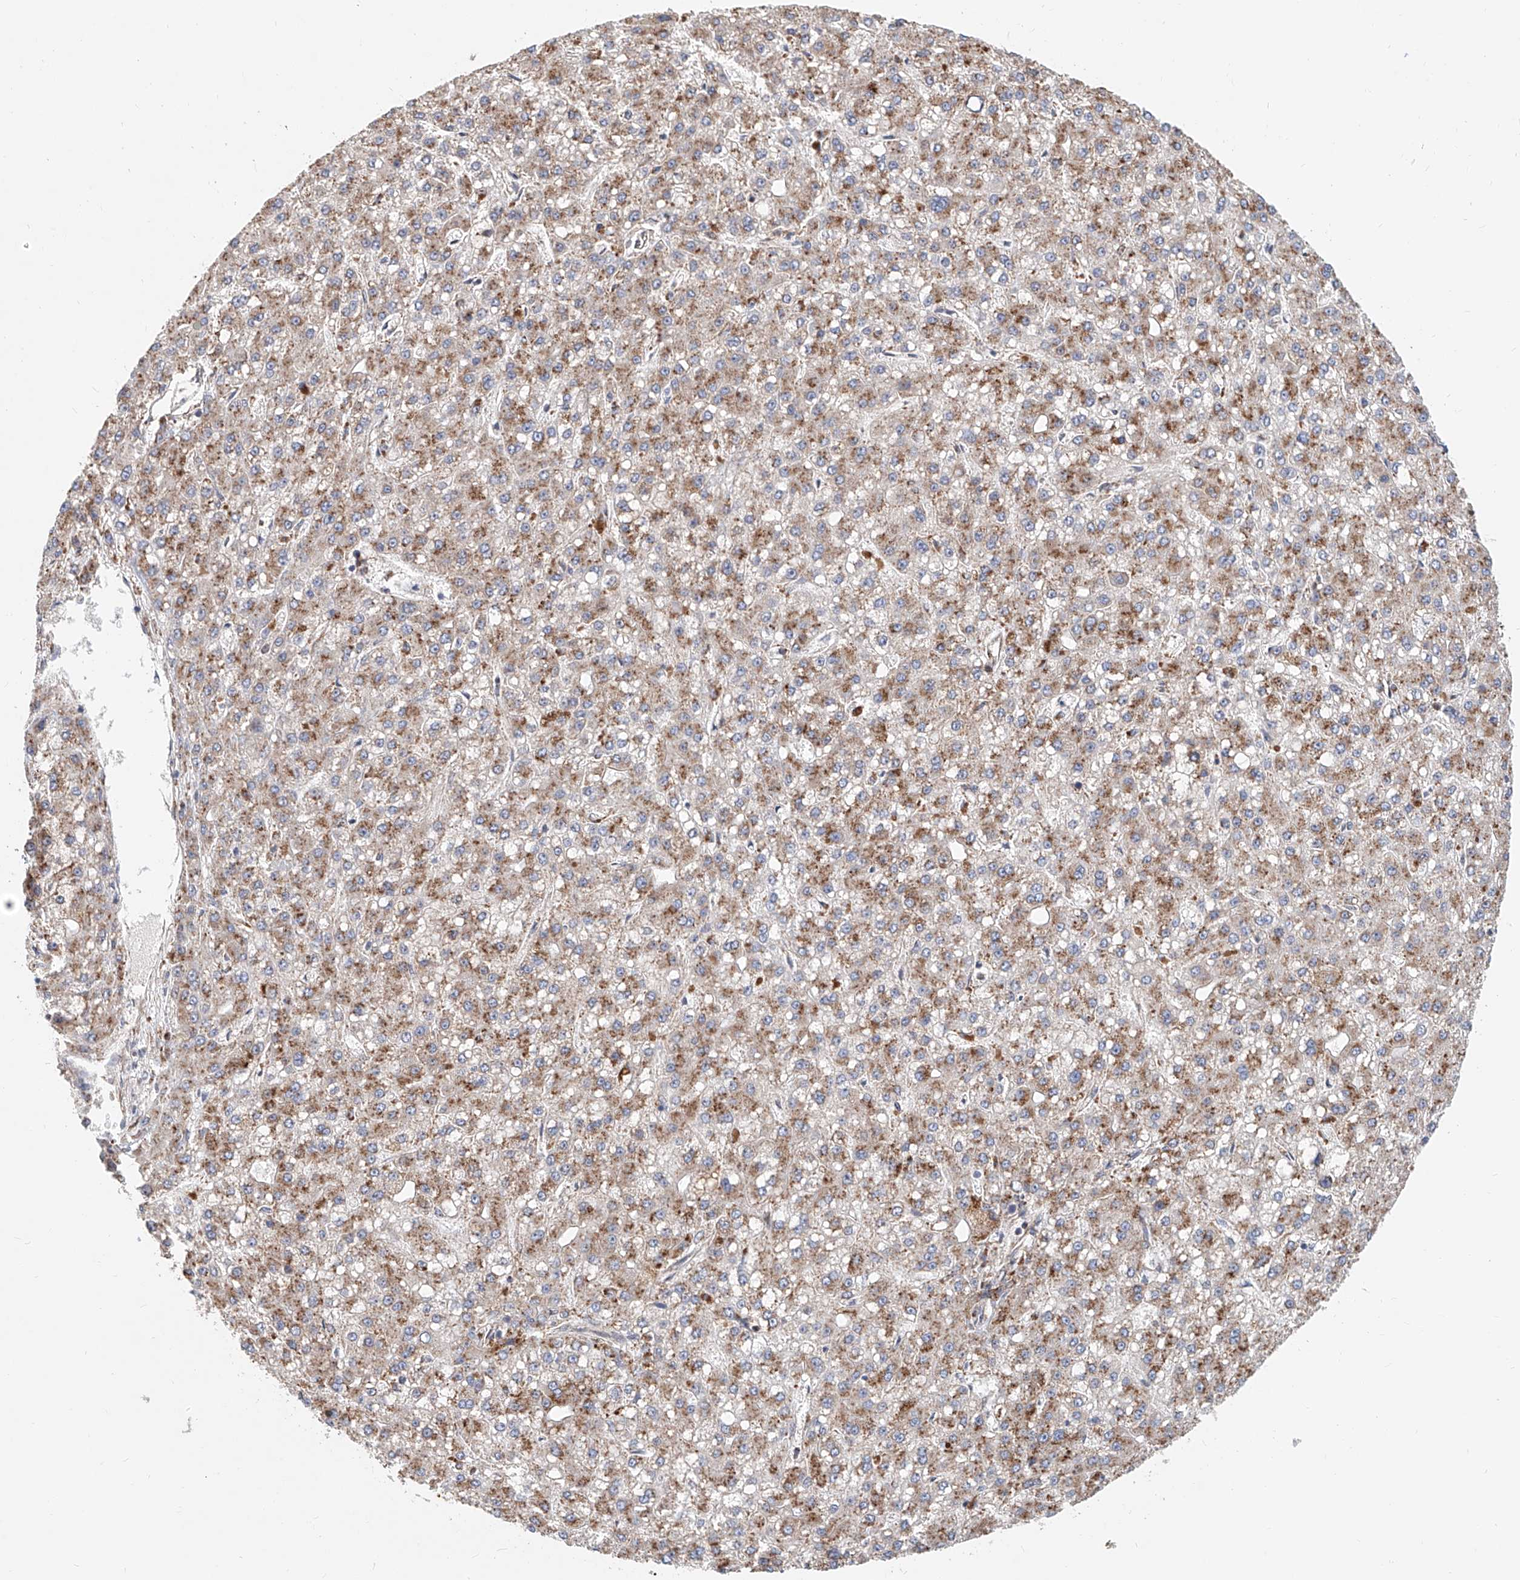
{"staining": {"intensity": "moderate", "quantity": ">75%", "location": "cytoplasmic/membranous"}, "tissue": "liver cancer", "cell_type": "Tumor cells", "image_type": "cancer", "snomed": [{"axis": "morphology", "description": "Carcinoma, Hepatocellular, NOS"}, {"axis": "topography", "description": "Liver"}], "caption": "Approximately >75% of tumor cells in liver hepatocellular carcinoma reveal moderate cytoplasmic/membranous protein positivity as visualized by brown immunohistochemical staining.", "gene": "HGSNAT", "patient": {"sex": "male", "age": 67}}